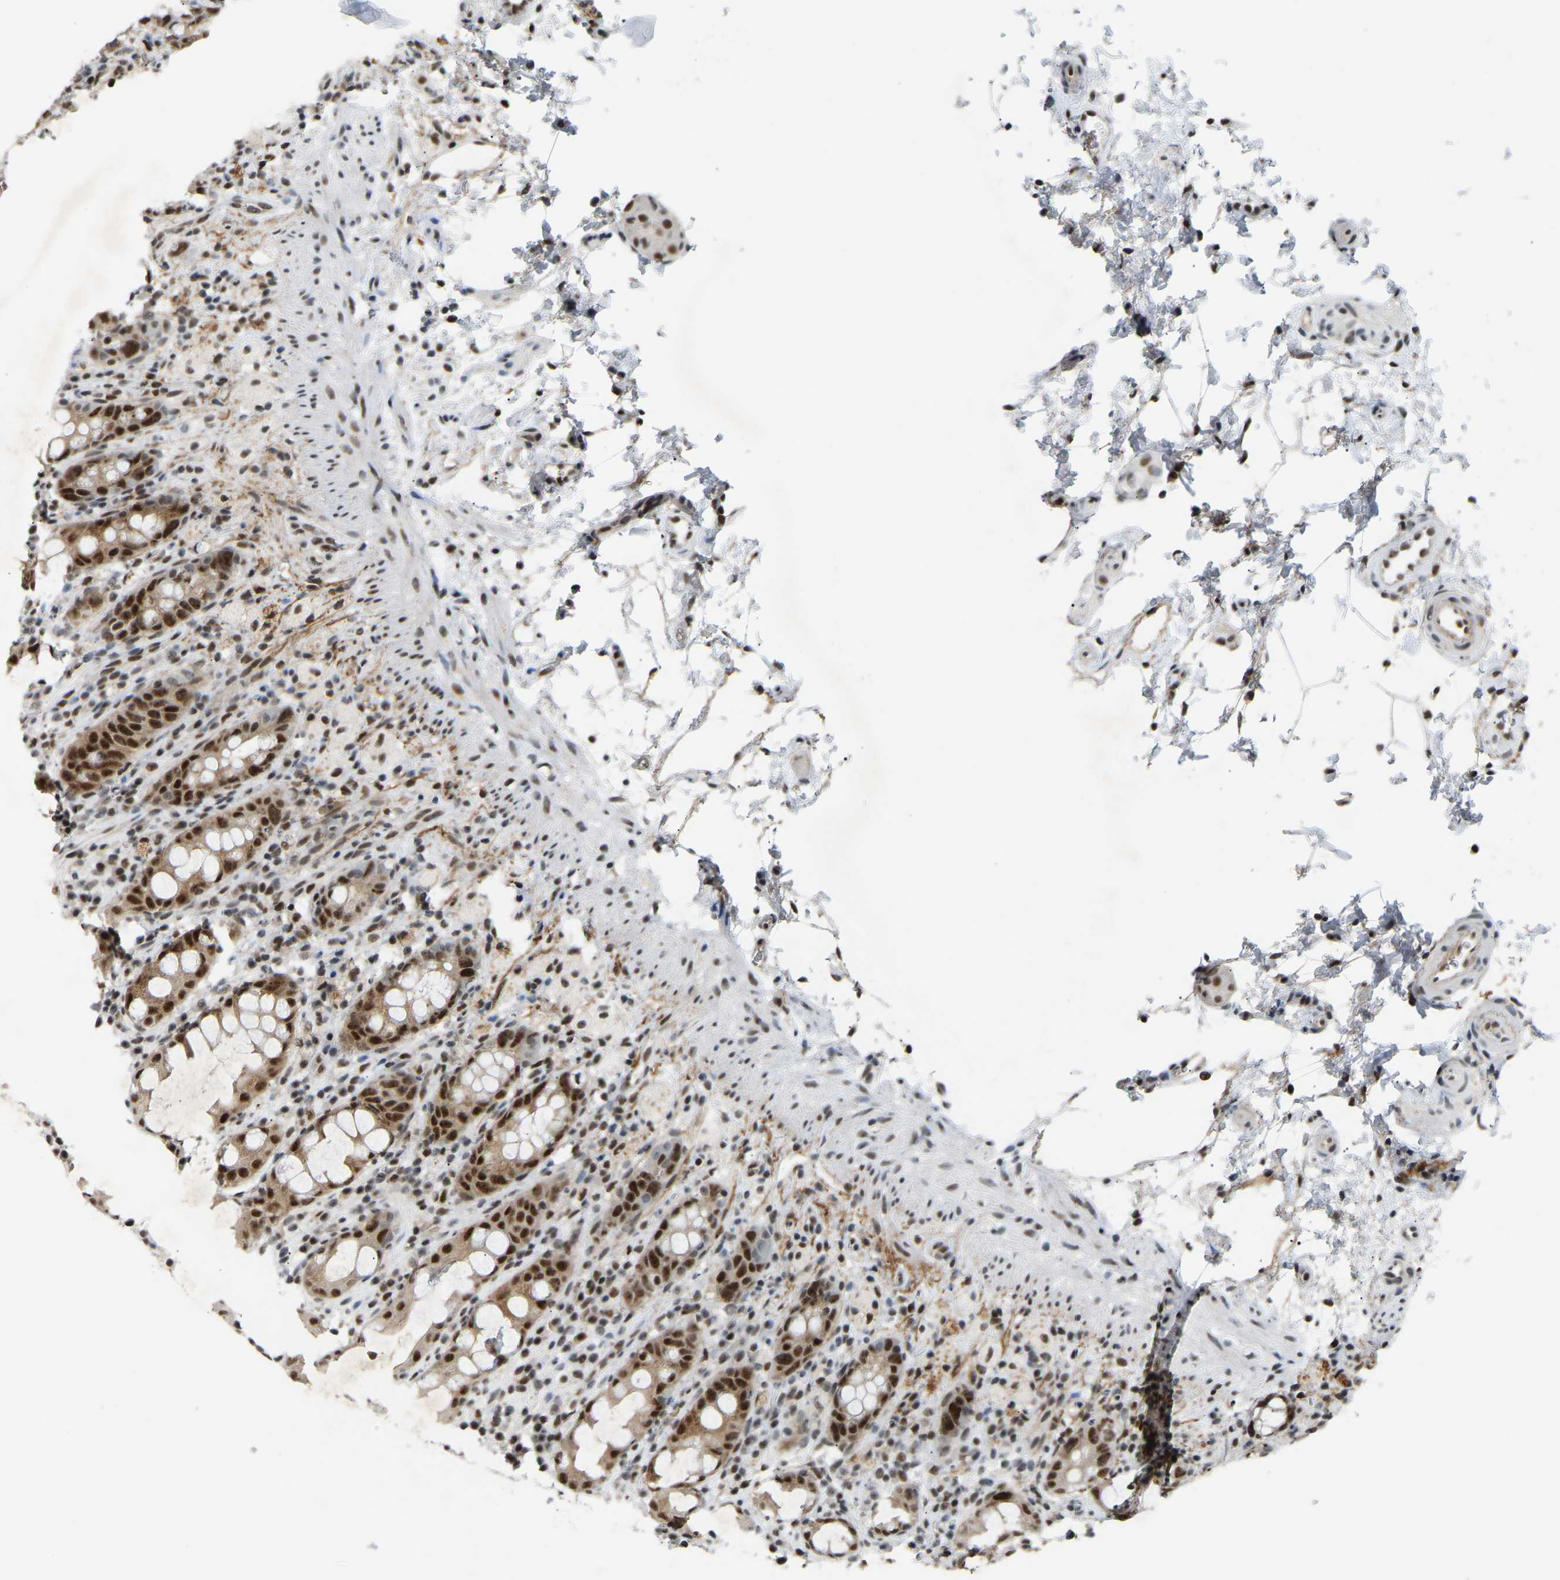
{"staining": {"intensity": "strong", "quantity": ">75%", "location": "nuclear"}, "tissue": "rectum", "cell_type": "Glandular cells", "image_type": "normal", "snomed": [{"axis": "morphology", "description": "Normal tissue, NOS"}, {"axis": "topography", "description": "Rectum"}], "caption": "Immunohistochemistry (IHC) photomicrograph of normal human rectum stained for a protein (brown), which demonstrates high levels of strong nuclear expression in approximately >75% of glandular cells.", "gene": "RBM15", "patient": {"sex": "male", "age": 44}}